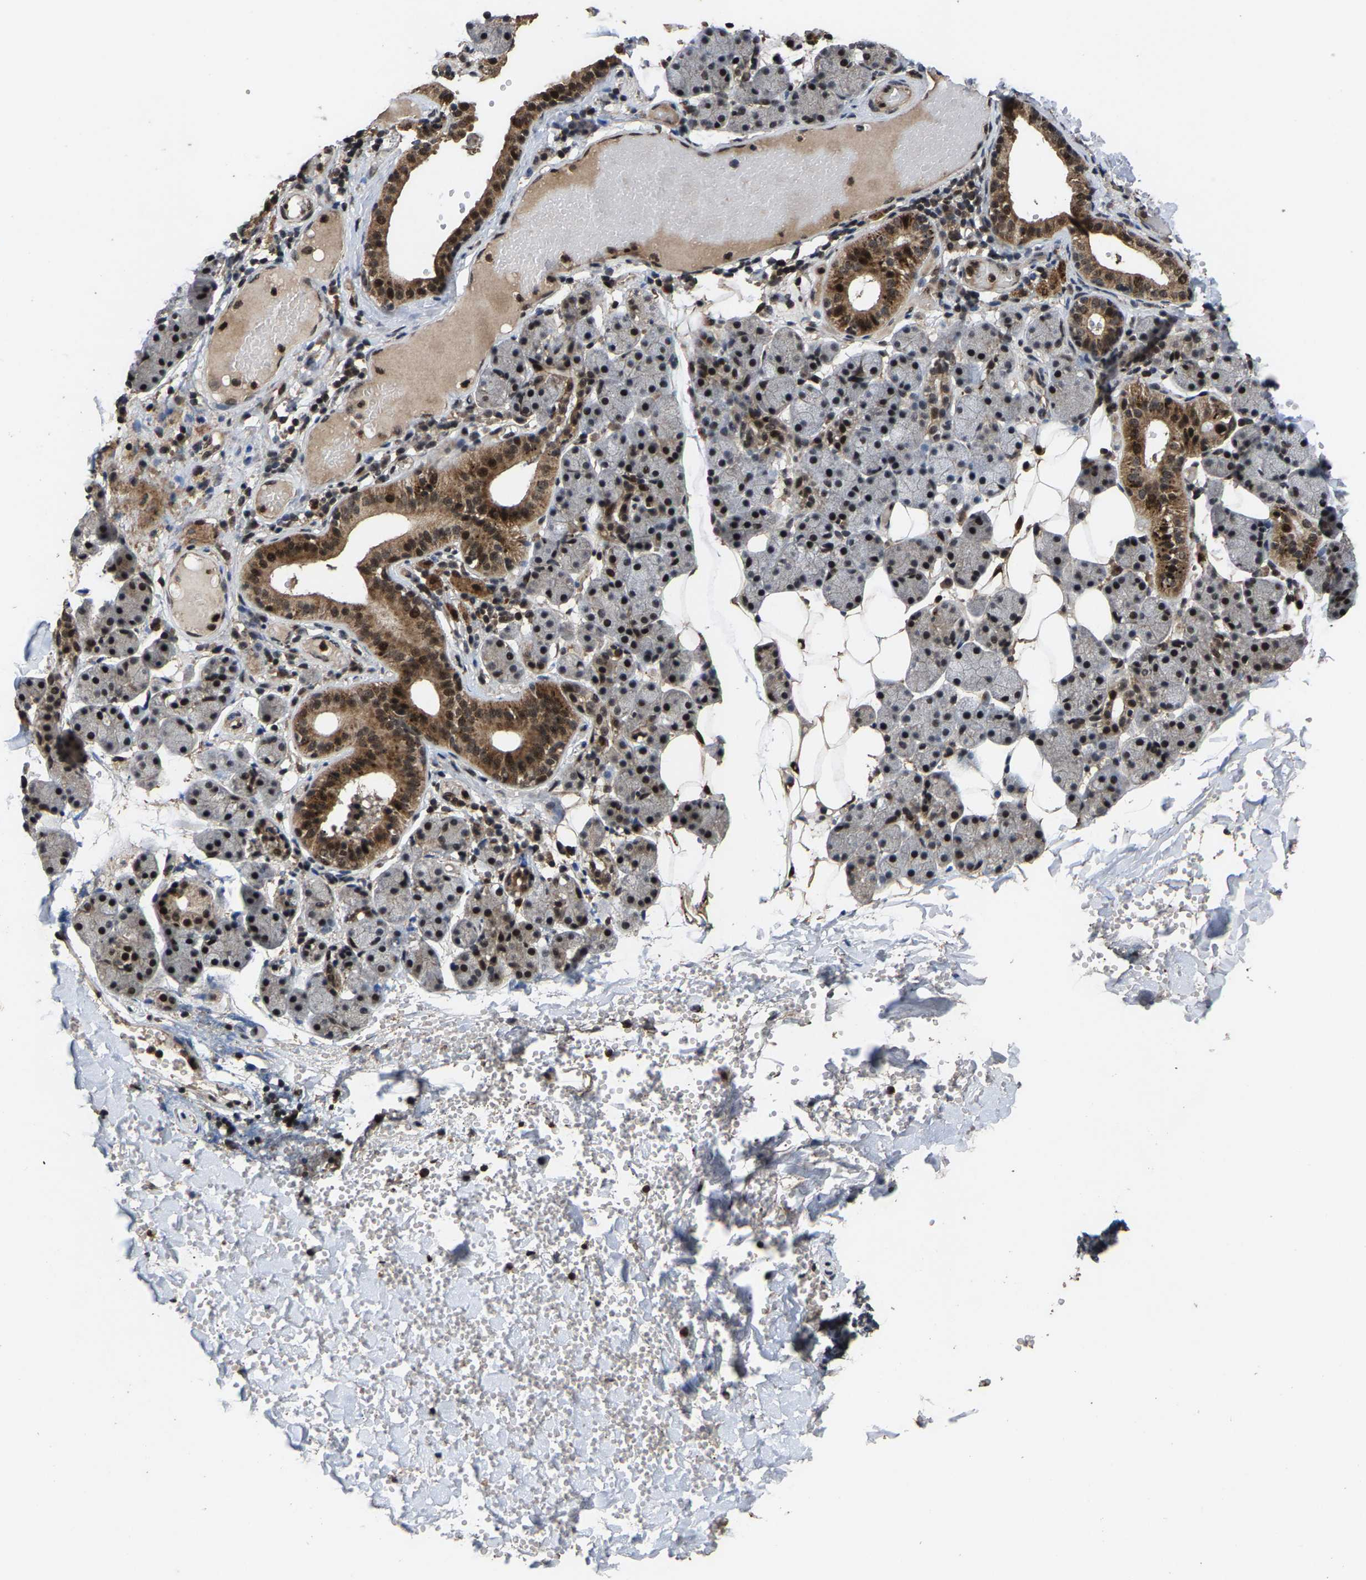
{"staining": {"intensity": "moderate", "quantity": "<25%", "location": "cytoplasmic/membranous,nuclear"}, "tissue": "salivary gland", "cell_type": "Glandular cells", "image_type": "normal", "snomed": [{"axis": "morphology", "description": "Normal tissue, NOS"}, {"axis": "topography", "description": "Salivary gland"}], "caption": "Human salivary gland stained for a protein (brown) exhibits moderate cytoplasmic/membranous,nuclear positive staining in about <25% of glandular cells.", "gene": "HAUS6", "patient": {"sex": "female", "age": 33}}